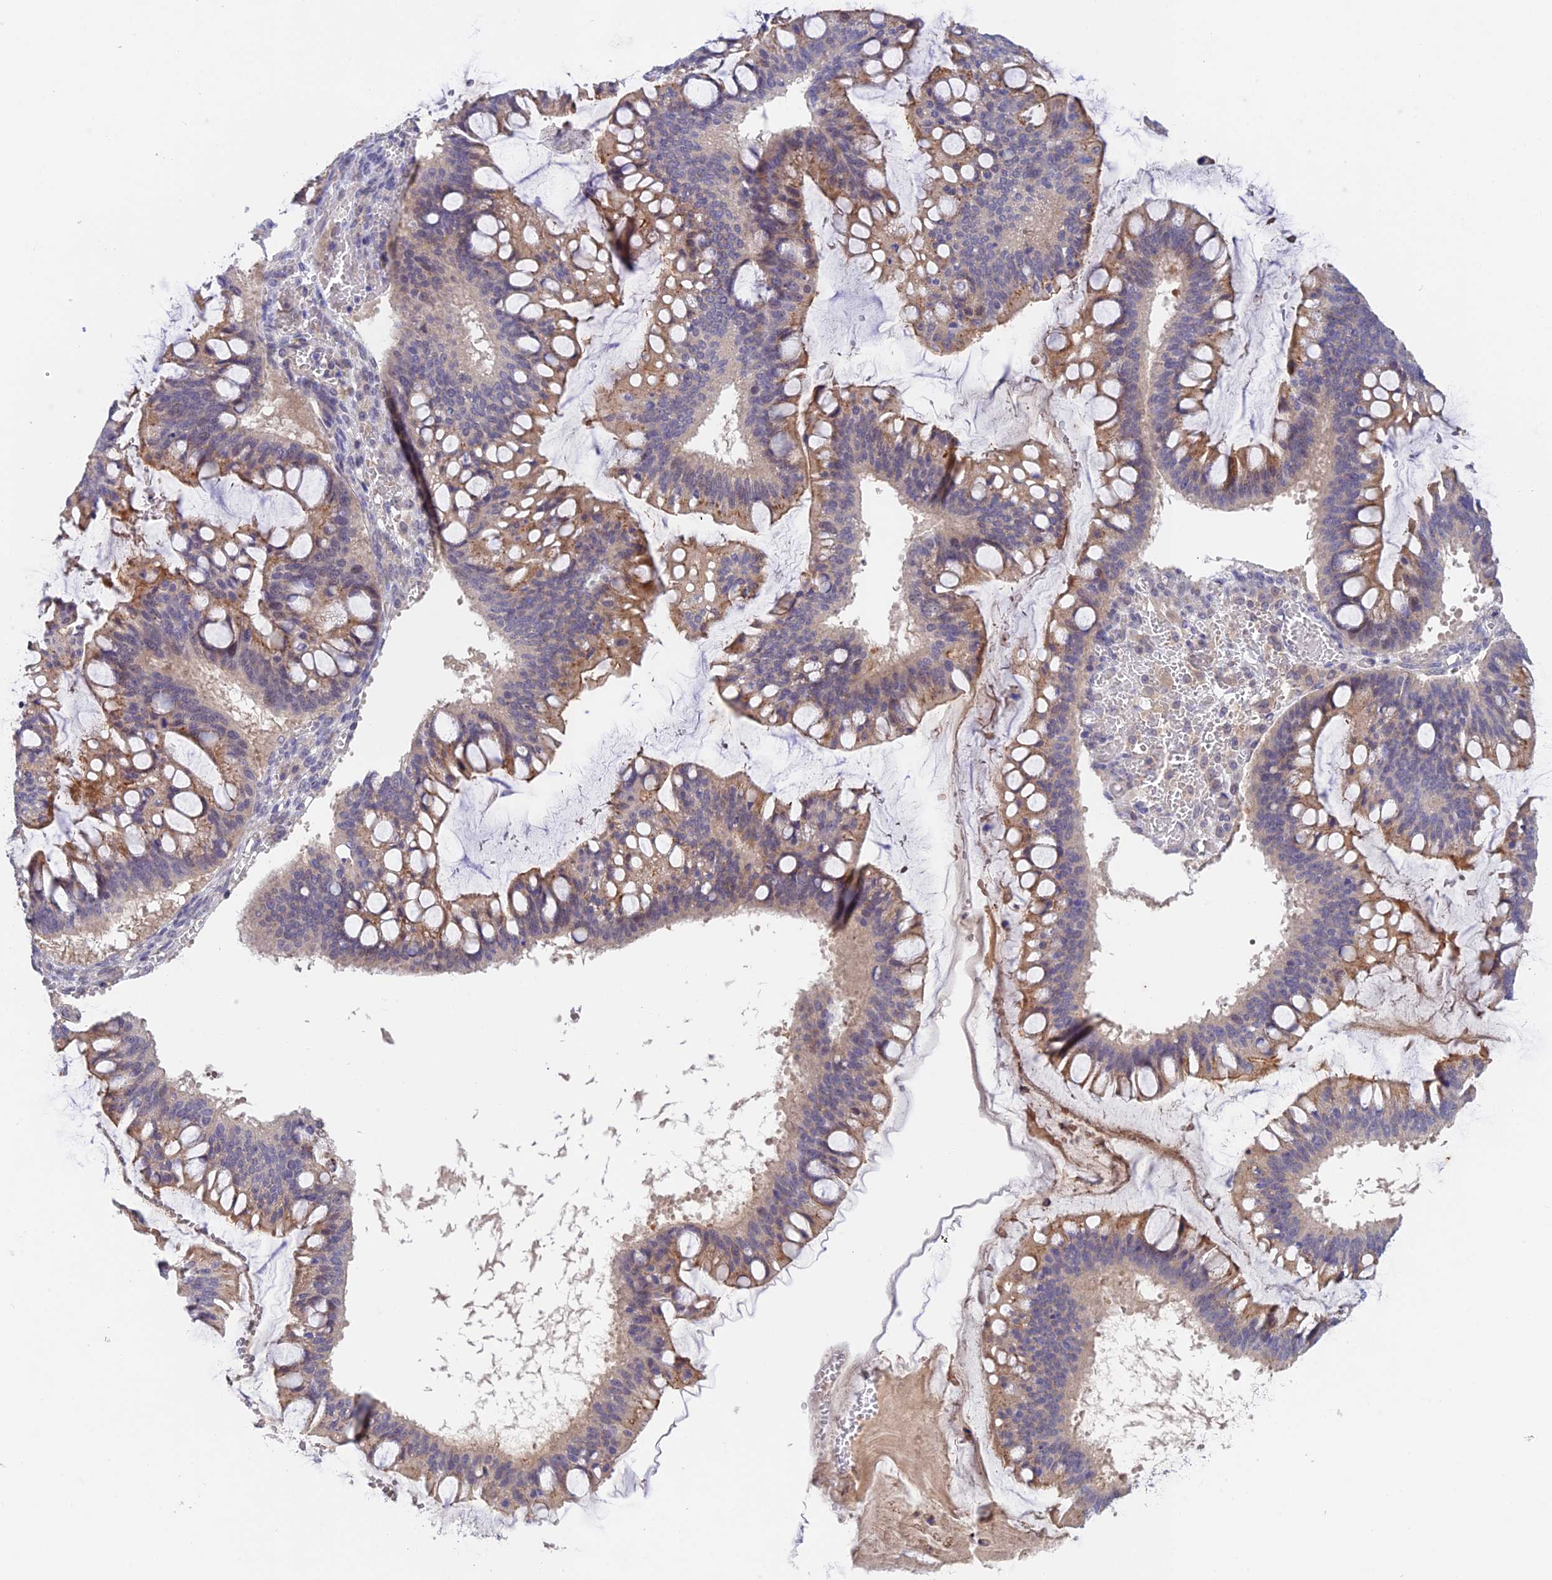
{"staining": {"intensity": "weak", "quantity": ">75%", "location": "cytoplasmic/membranous"}, "tissue": "ovarian cancer", "cell_type": "Tumor cells", "image_type": "cancer", "snomed": [{"axis": "morphology", "description": "Cystadenocarcinoma, mucinous, NOS"}, {"axis": "topography", "description": "Ovary"}], "caption": "Ovarian cancer (mucinous cystadenocarcinoma) stained for a protein demonstrates weak cytoplasmic/membranous positivity in tumor cells.", "gene": "CWH43", "patient": {"sex": "female", "age": 73}}